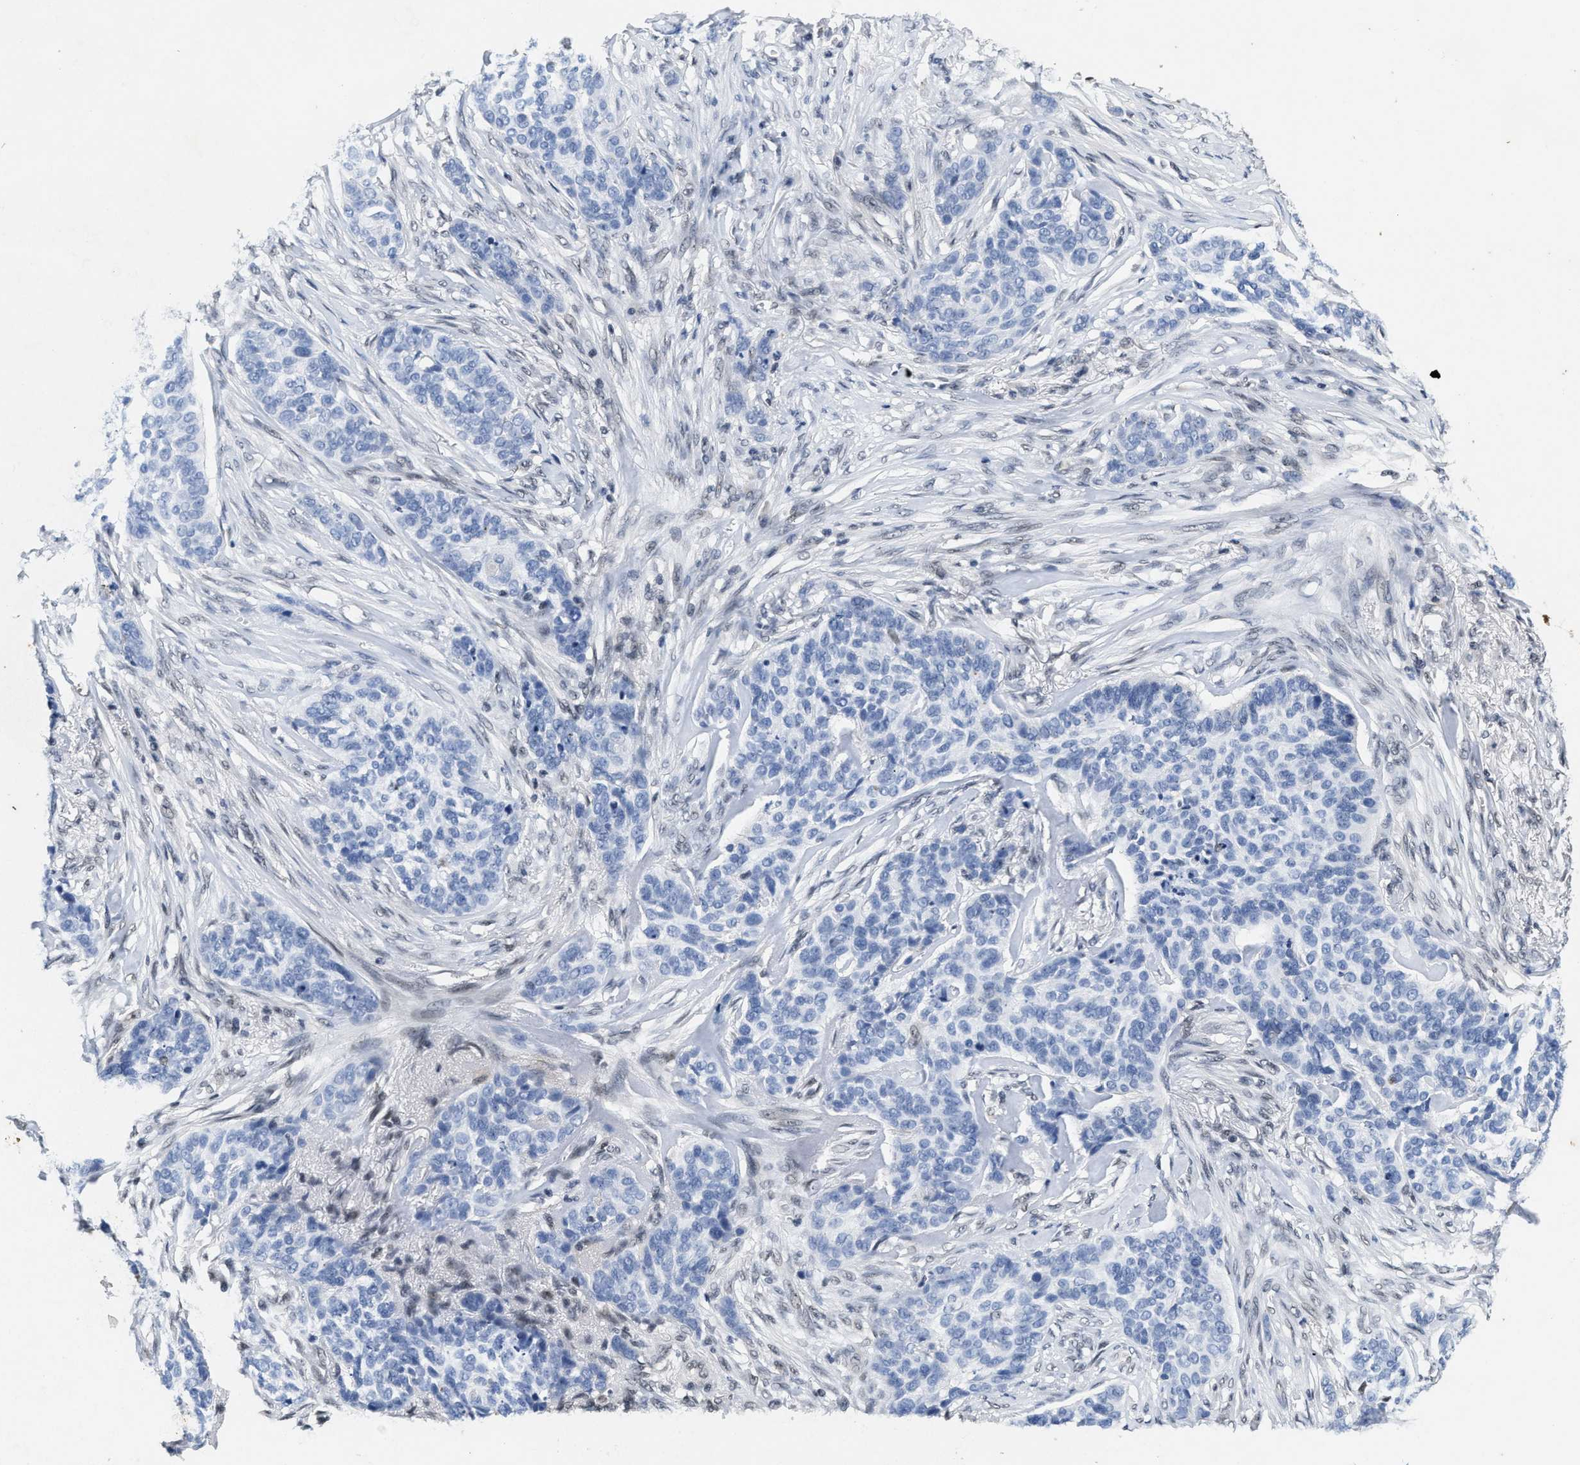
{"staining": {"intensity": "negative", "quantity": "none", "location": "none"}, "tissue": "skin cancer", "cell_type": "Tumor cells", "image_type": "cancer", "snomed": [{"axis": "morphology", "description": "Basal cell carcinoma"}, {"axis": "topography", "description": "Skin"}], "caption": "High power microscopy micrograph of an IHC photomicrograph of skin cancer (basal cell carcinoma), revealing no significant positivity in tumor cells. (DAB (3,3'-diaminobenzidine) immunohistochemistry (IHC) with hematoxylin counter stain).", "gene": "INIP", "patient": {"sex": "male", "age": 85}}